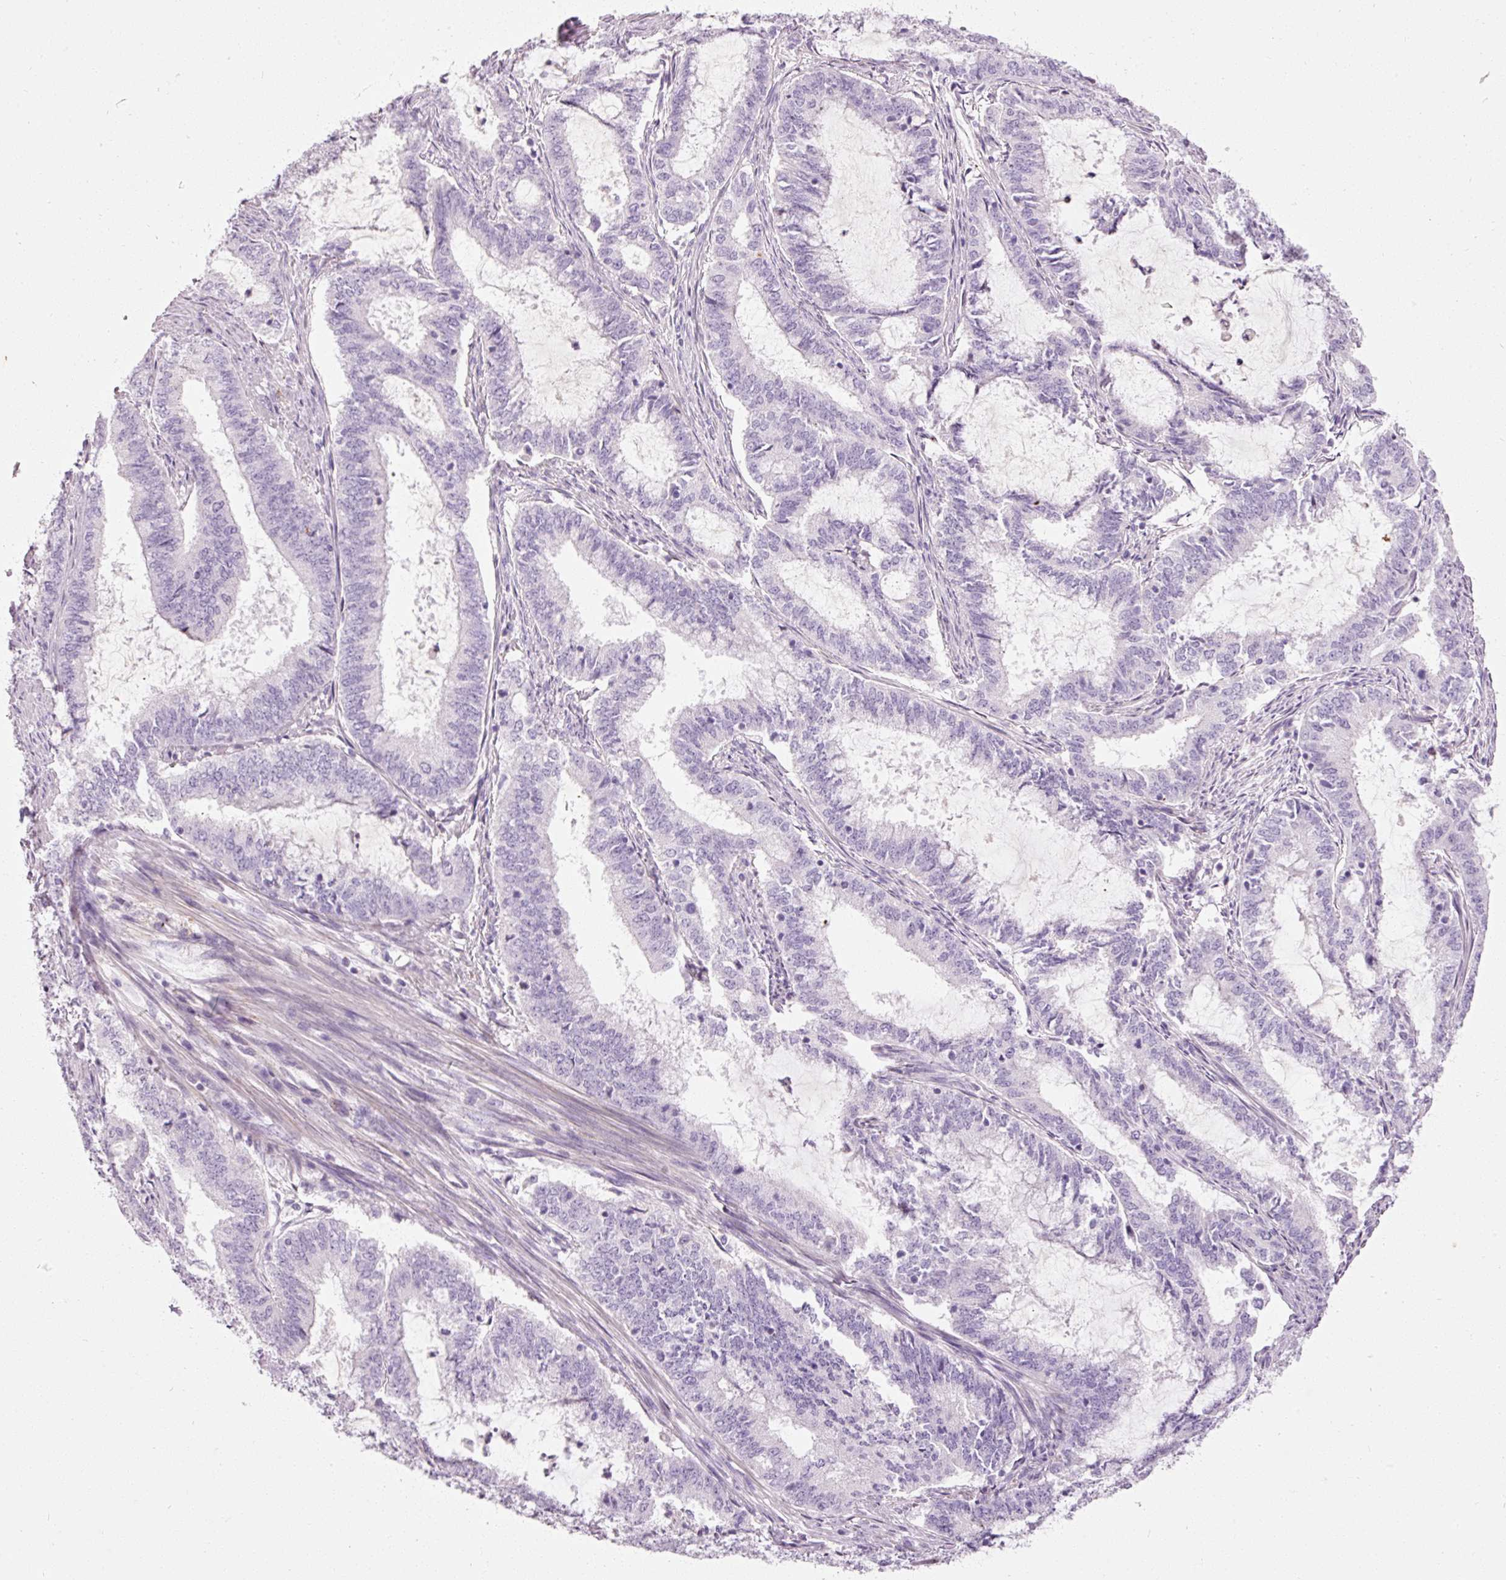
{"staining": {"intensity": "negative", "quantity": "none", "location": "none"}, "tissue": "endometrial cancer", "cell_type": "Tumor cells", "image_type": "cancer", "snomed": [{"axis": "morphology", "description": "Adenocarcinoma, NOS"}, {"axis": "topography", "description": "Endometrium"}], "caption": "Adenocarcinoma (endometrial) stained for a protein using IHC demonstrates no staining tumor cells.", "gene": "MUC5AC", "patient": {"sex": "female", "age": 51}}